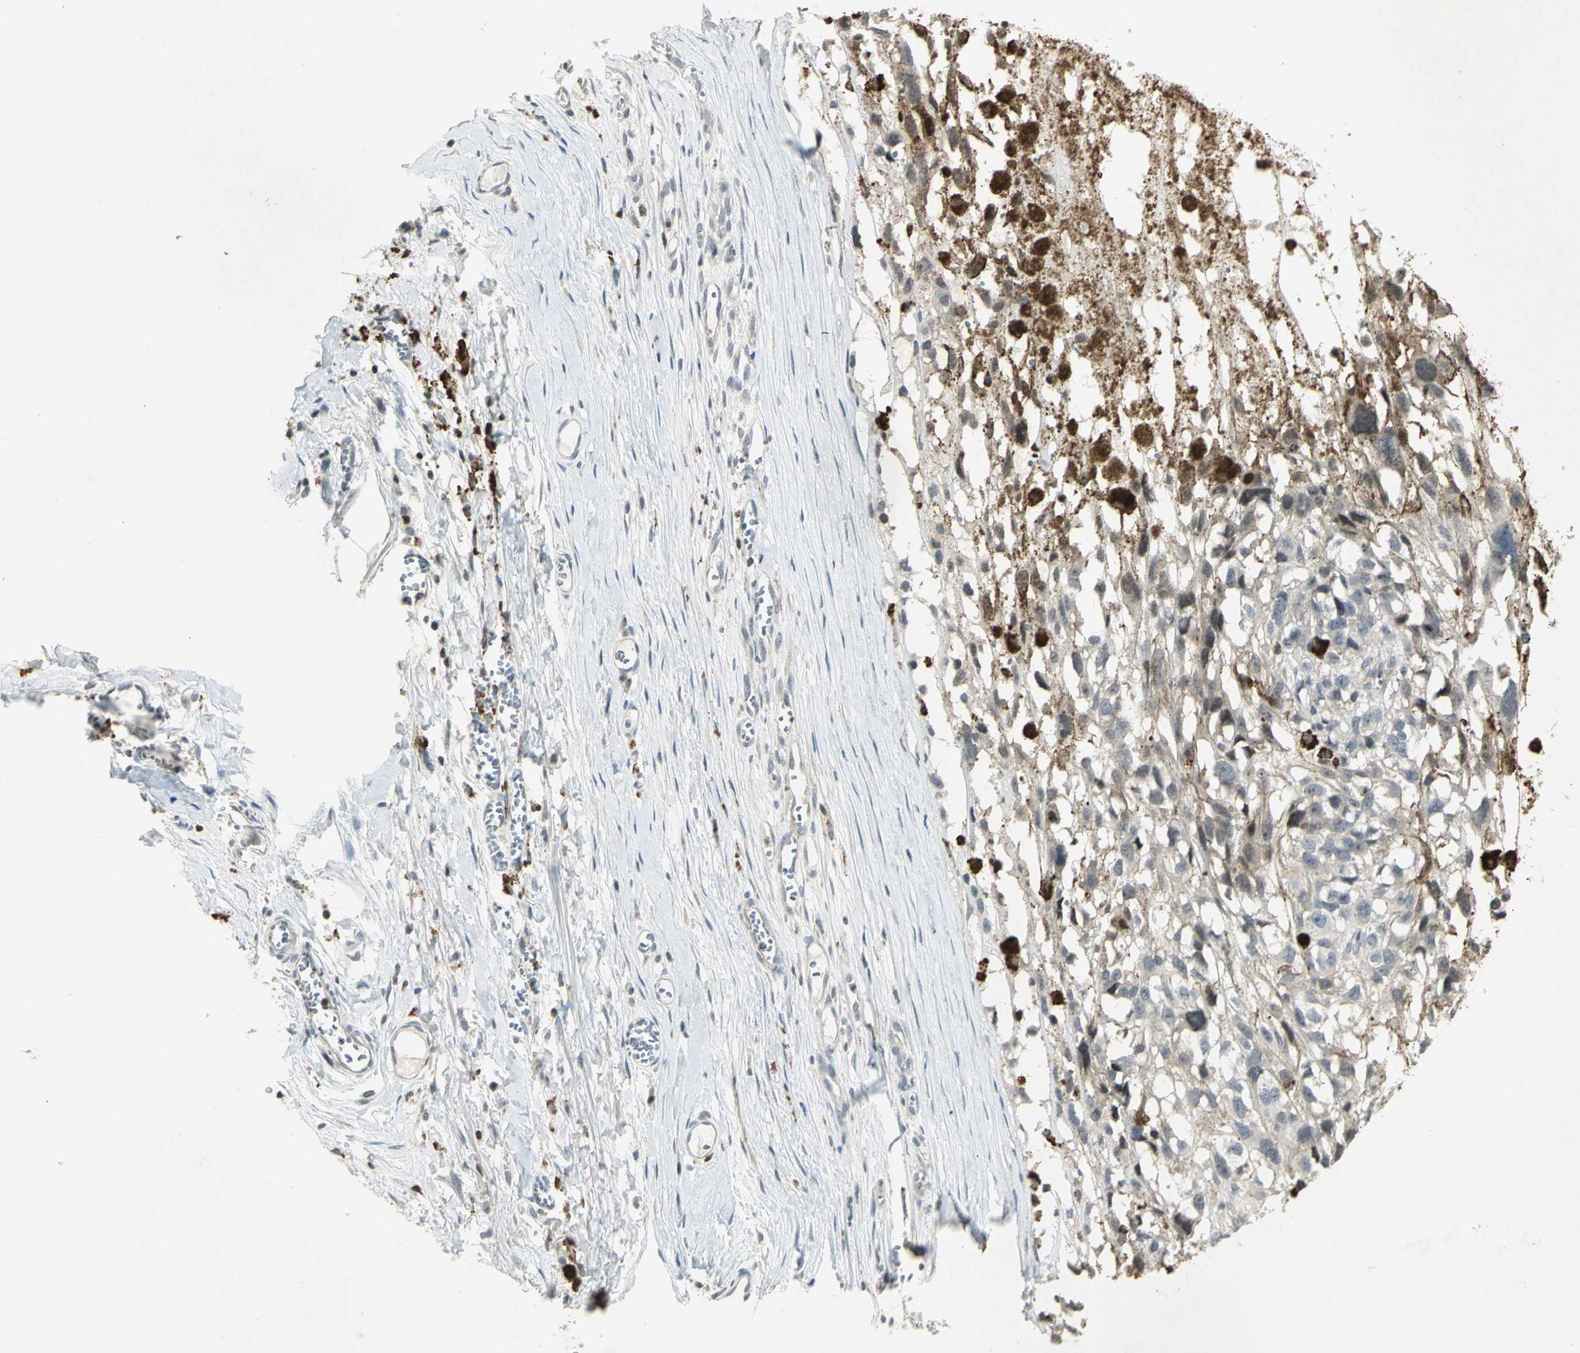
{"staining": {"intensity": "negative", "quantity": "none", "location": "none"}, "tissue": "melanoma", "cell_type": "Tumor cells", "image_type": "cancer", "snomed": [{"axis": "morphology", "description": "Malignant melanoma, Metastatic site"}, {"axis": "topography", "description": "Lymph node"}], "caption": "Immunohistochemical staining of malignant melanoma (metastatic site) reveals no significant positivity in tumor cells. (DAB immunohistochemistry visualized using brightfield microscopy, high magnification).", "gene": "IL16", "patient": {"sex": "male", "age": 59}}